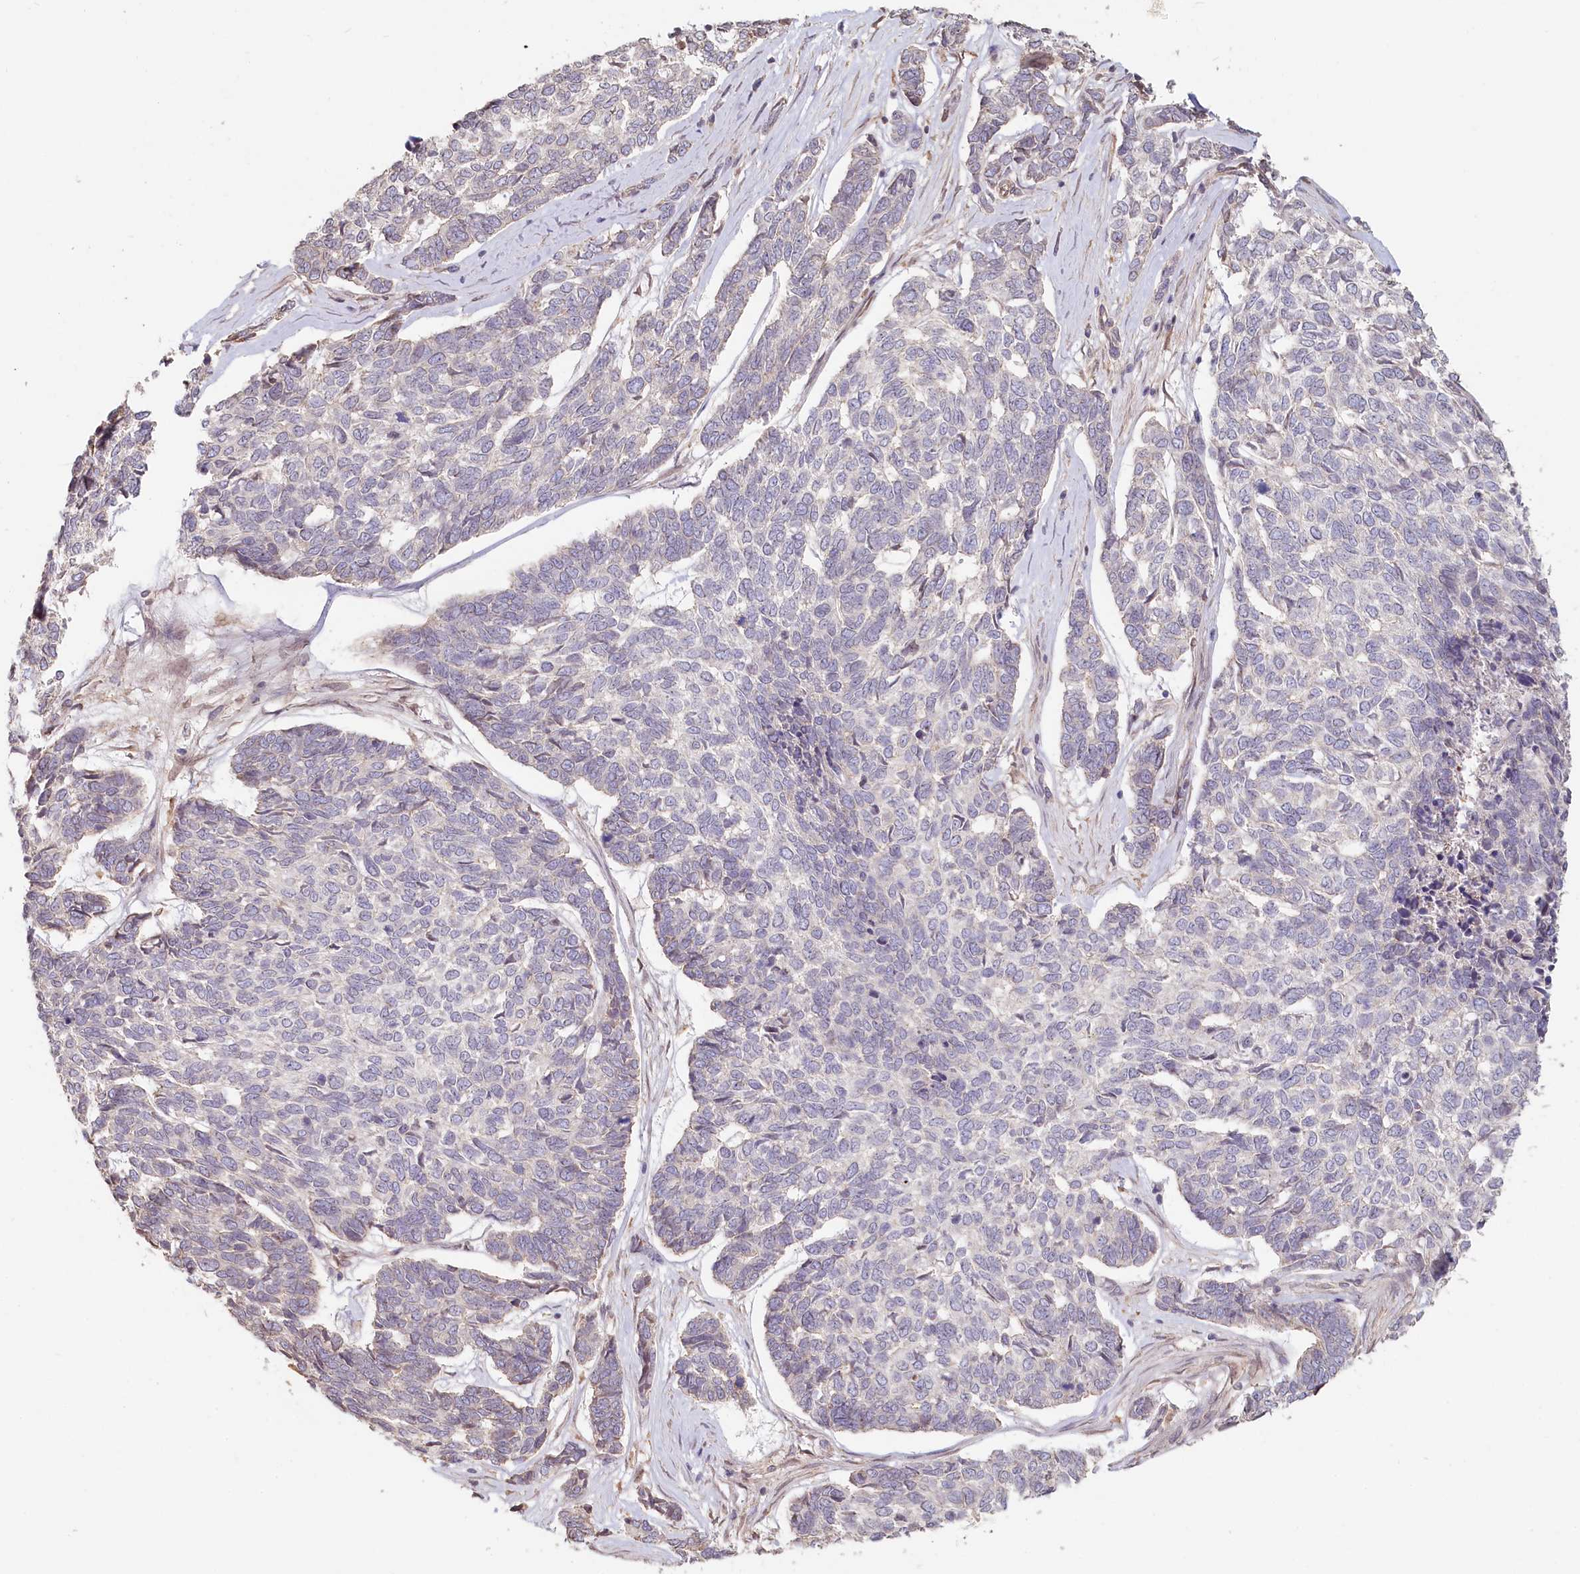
{"staining": {"intensity": "negative", "quantity": "none", "location": "none"}, "tissue": "skin cancer", "cell_type": "Tumor cells", "image_type": "cancer", "snomed": [{"axis": "morphology", "description": "Basal cell carcinoma"}, {"axis": "topography", "description": "Skin"}], "caption": "Tumor cells are negative for brown protein staining in skin cancer.", "gene": "TCHP", "patient": {"sex": "female", "age": 65}}